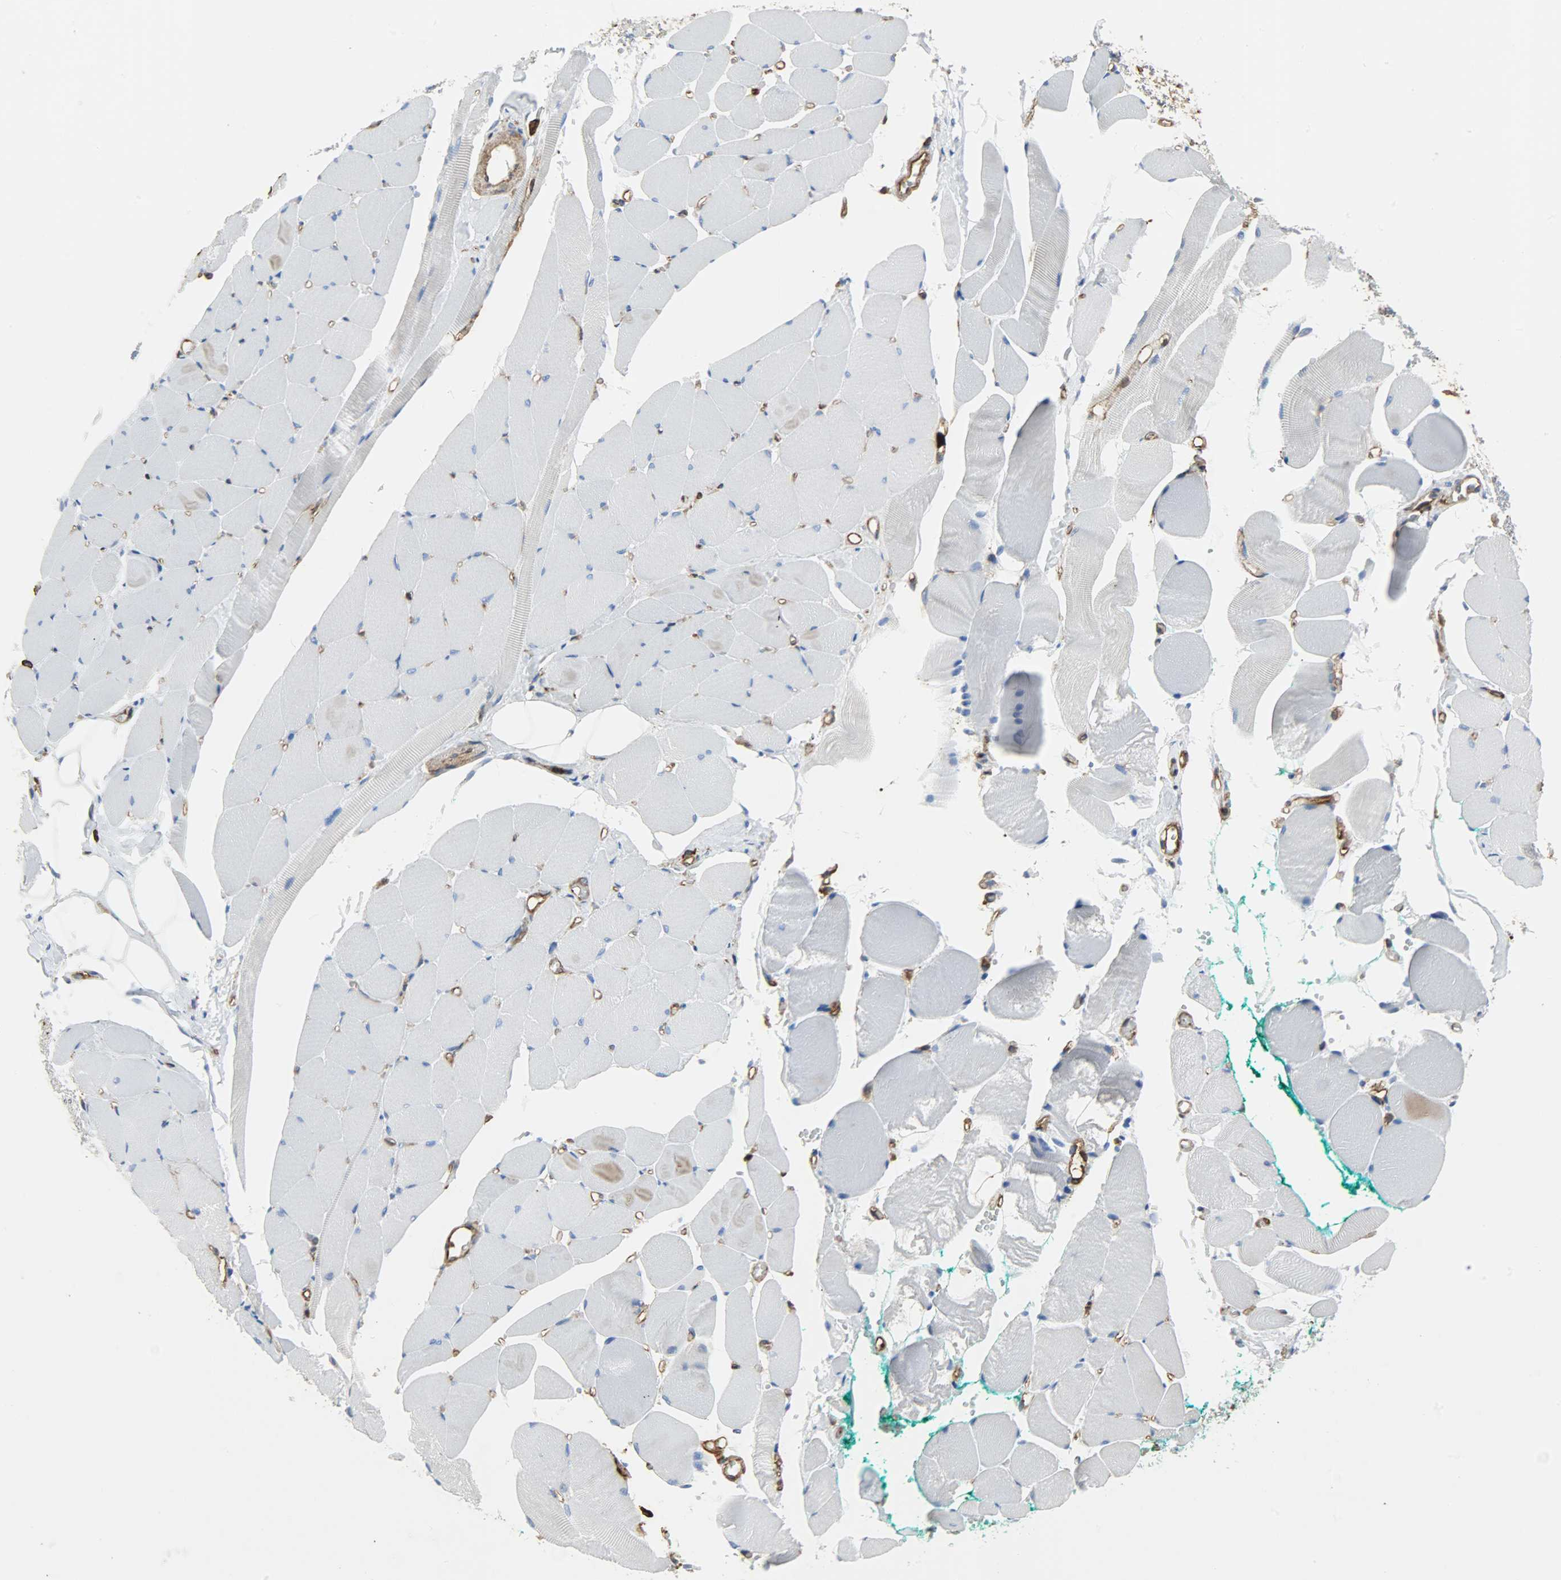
{"staining": {"intensity": "negative", "quantity": "none", "location": "none"}, "tissue": "skeletal muscle", "cell_type": "Myocytes", "image_type": "normal", "snomed": [{"axis": "morphology", "description": "Normal tissue, NOS"}, {"axis": "topography", "description": "Skeletal muscle"}, {"axis": "topography", "description": "Peripheral nerve tissue"}], "caption": "IHC photomicrograph of normal human skeletal muscle stained for a protein (brown), which shows no positivity in myocytes. (DAB immunohistochemistry with hematoxylin counter stain).", "gene": "VASP", "patient": {"sex": "female", "age": 84}}